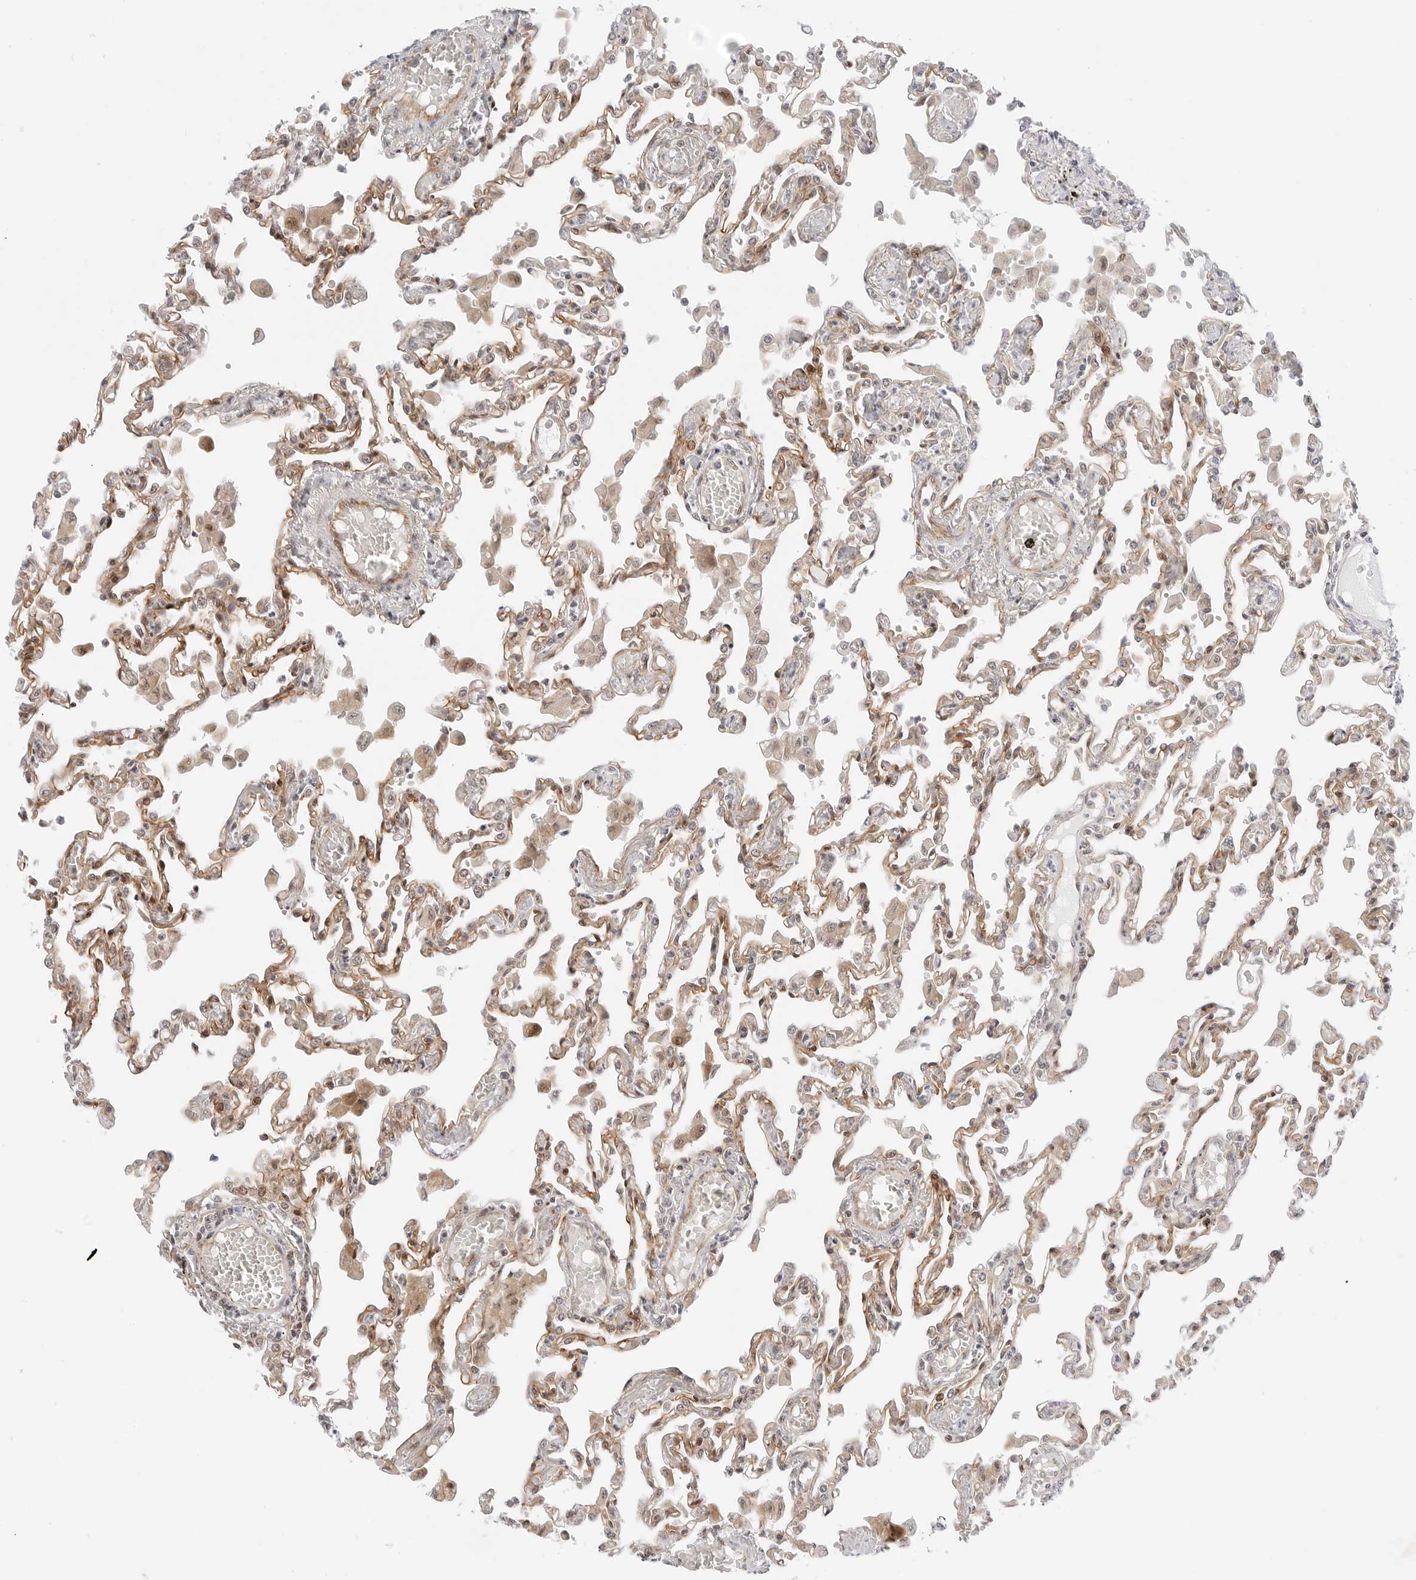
{"staining": {"intensity": "moderate", "quantity": "25%-75%", "location": "cytoplasmic/membranous,nuclear"}, "tissue": "lung", "cell_type": "Alveolar cells", "image_type": "normal", "snomed": [{"axis": "morphology", "description": "Normal tissue, NOS"}, {"axis": "topography", "description": "Bronchus"}, {"axis": "topography", "description": "Lung"}], "caption": "Protein staining displays moderate cytoplasmic/membranous,nuclear expression in approximately 25%-75% of alveolar cells in unremarkable lung. Immunohistochemistry stains the protein in brown and the nuclei are stained blue.", "gene": "ZNF613", "patient": {"sex": "female", "age": 49}}